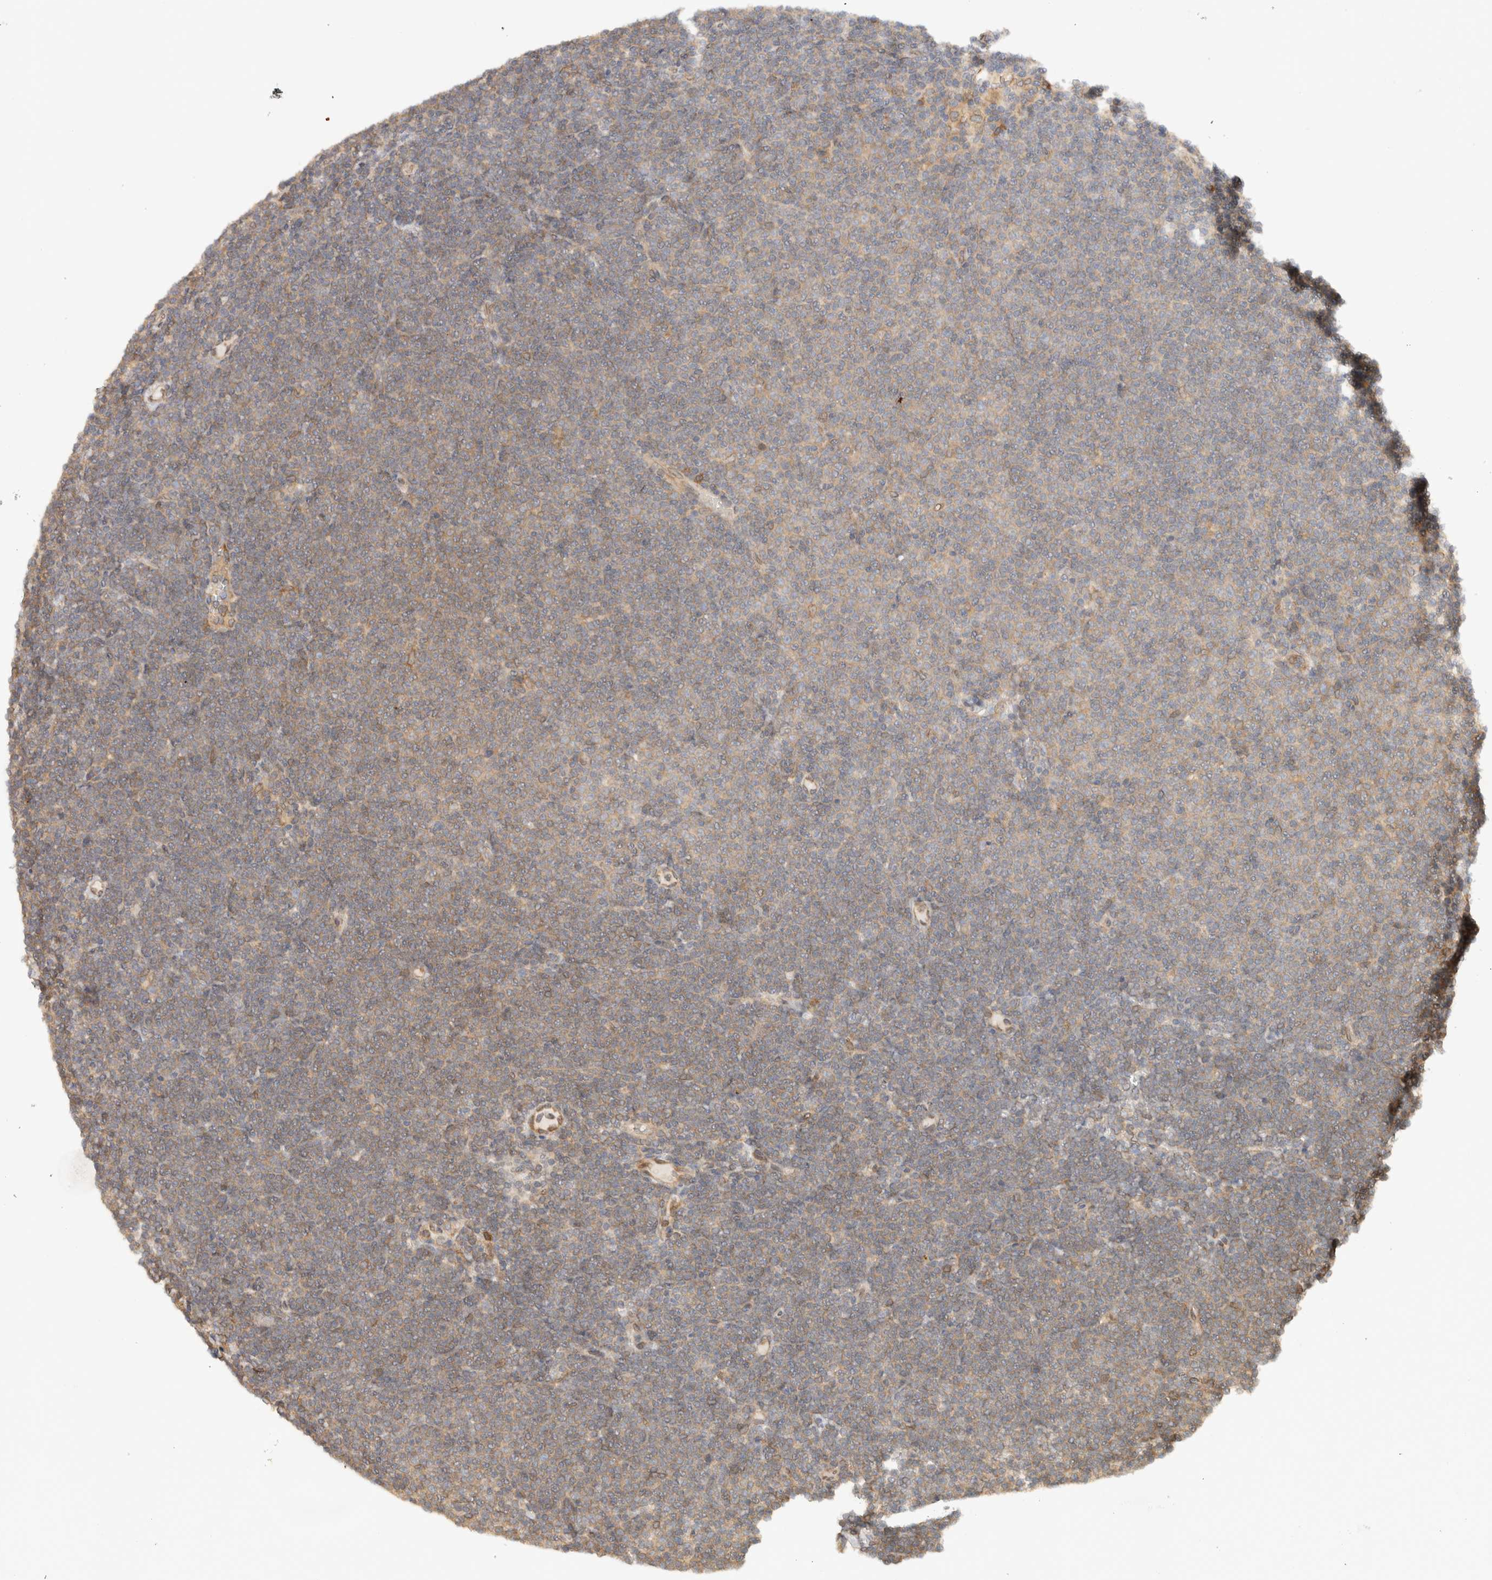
{"staining": {"intensity": "weak", "quantity": "25%-75%", "location": "cytoplasmic/membranous"}, "tissue": "lymphoma", "cell_type": "Tumor cells", "image_type": "cancer", "snomed": [{"axis": "morphology", "description": "Malignant lymphoma, non-Hodgkin's type, Low grade"}, {"axis": "topography", "description": "Lymph node"}], "caption": "Protein expression analysis of human malignant lymphoma, non-Hodgkin's type (low-grade) reveals weak cytoplasmic/membranous positivity in approximately 25%-75% of tumor cells. The staining was performed using DAB (3,3'-diaminobenzidine) to visualize the protein expression in brown, while the nuclei were stained in blue with hematoxylin (Magnification: 20x).", "gene": "ARFGEF2", "patient": {"sex": "female", "age": 53}}